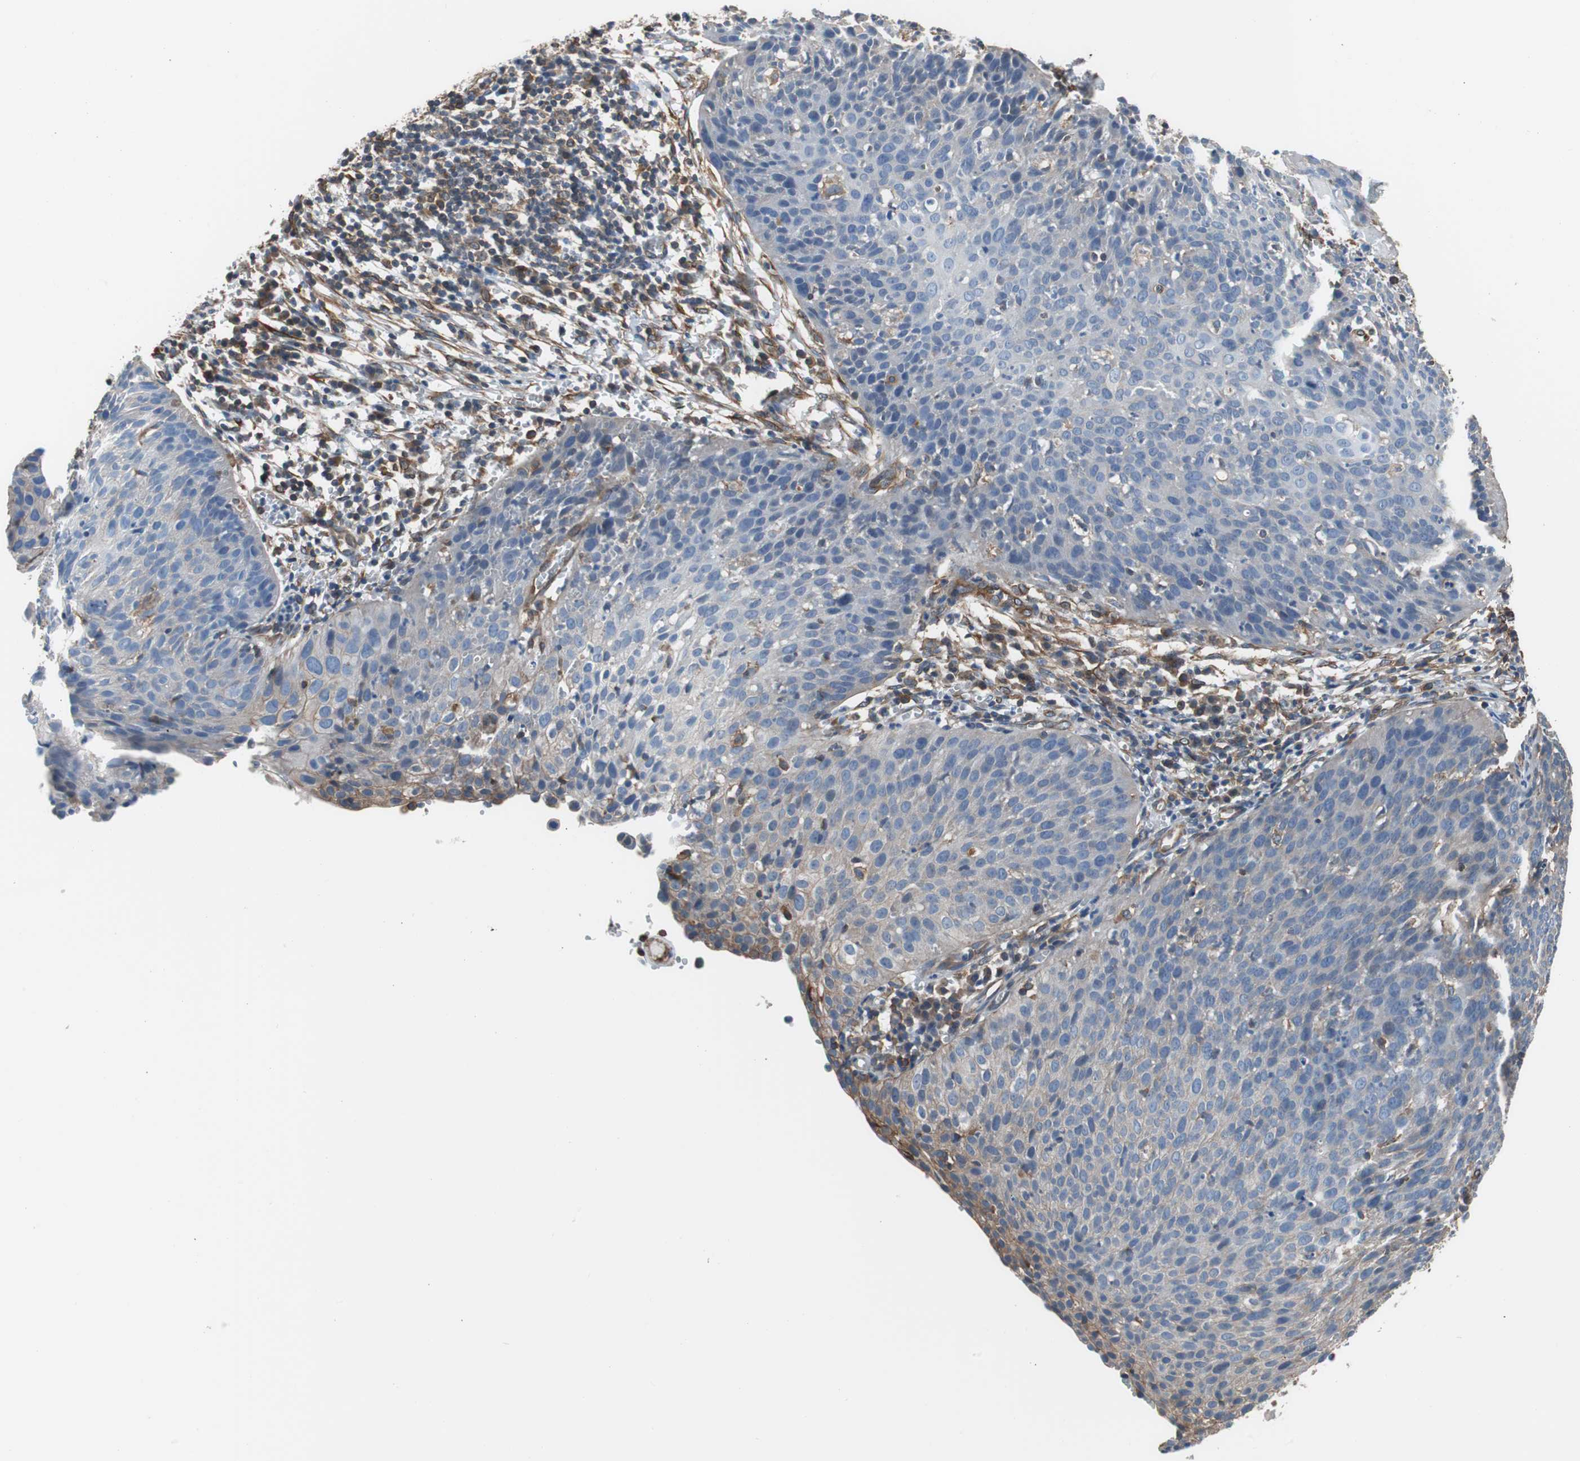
{"staining": {"intensity": "negative", "quantity": "none", "location": "none"}, "tissue": "cervical cancer", "cell_type": "Tumor cells", "image_type": "cancer", "snomed": [{"axis": "morphology", "description": "Squamous cell carcinoma, NOS"}, {"axis": "topography", "description": "Cervix"}], "caption": "Immunohistochemical staining of cervical squamous cell carcinoma demonstrates no significant staining in tumor cells.", "gene": "KIF3B", "patient": {"sex": "female", "age": 38}}